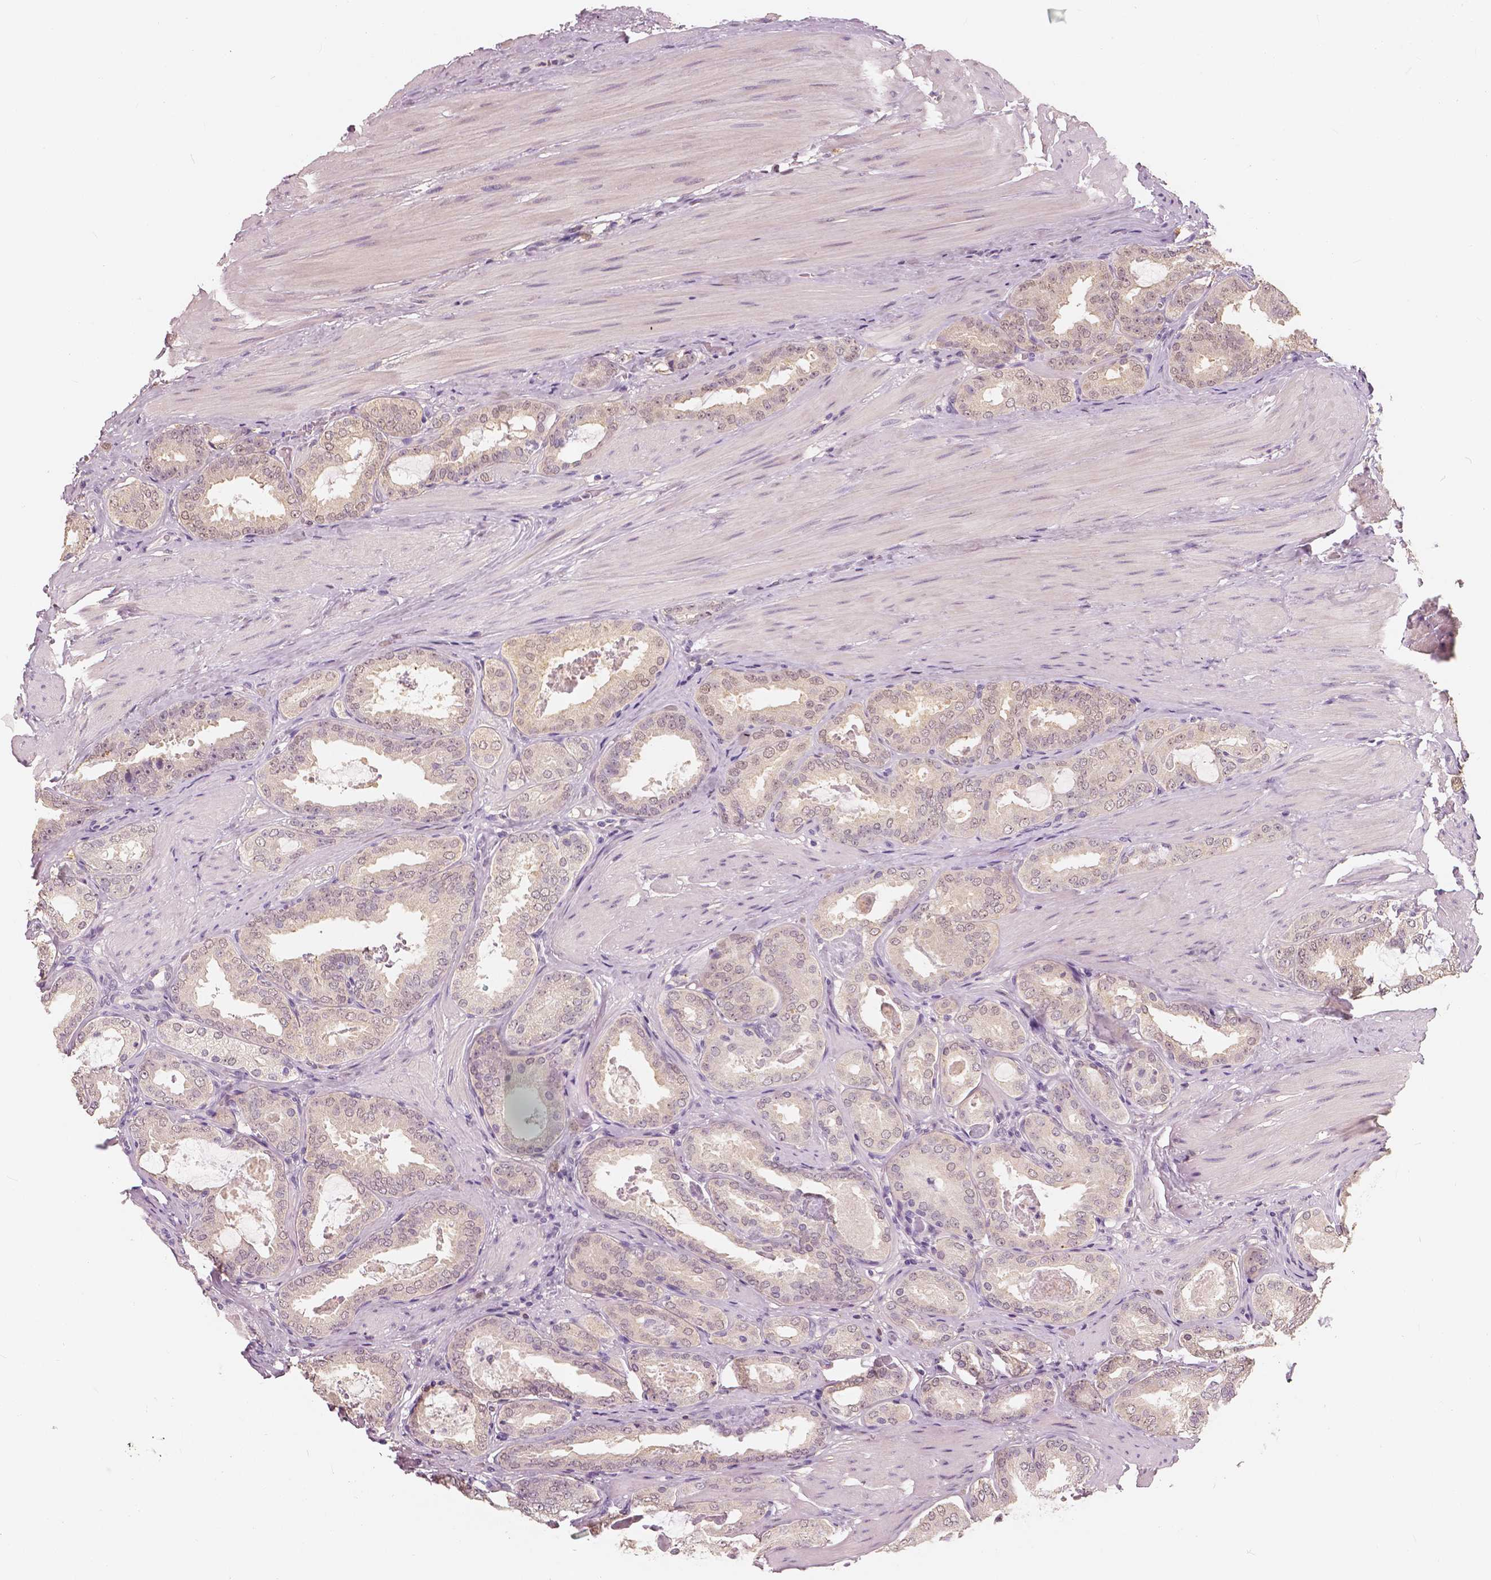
{"staining": {"intensity": "weak", "quantity": "<25%", "location": "cytoplasmic/membranous,nuclear"}, "tissue": "prostate cancer", "cell_type": "Tumor cells", "image_type": "cancer", "snomed": [{"axis": "morphology", "description": "Adenocarcinoma, High grade"}, {"axis": "topography", "description": "Prostate"}], "caption": "Prostate cancer was stained to show a protein in brown. There is no significant expression in tumor cells.", "gene": "SAT2", "patient": {"sex": "male", "age": 63}}